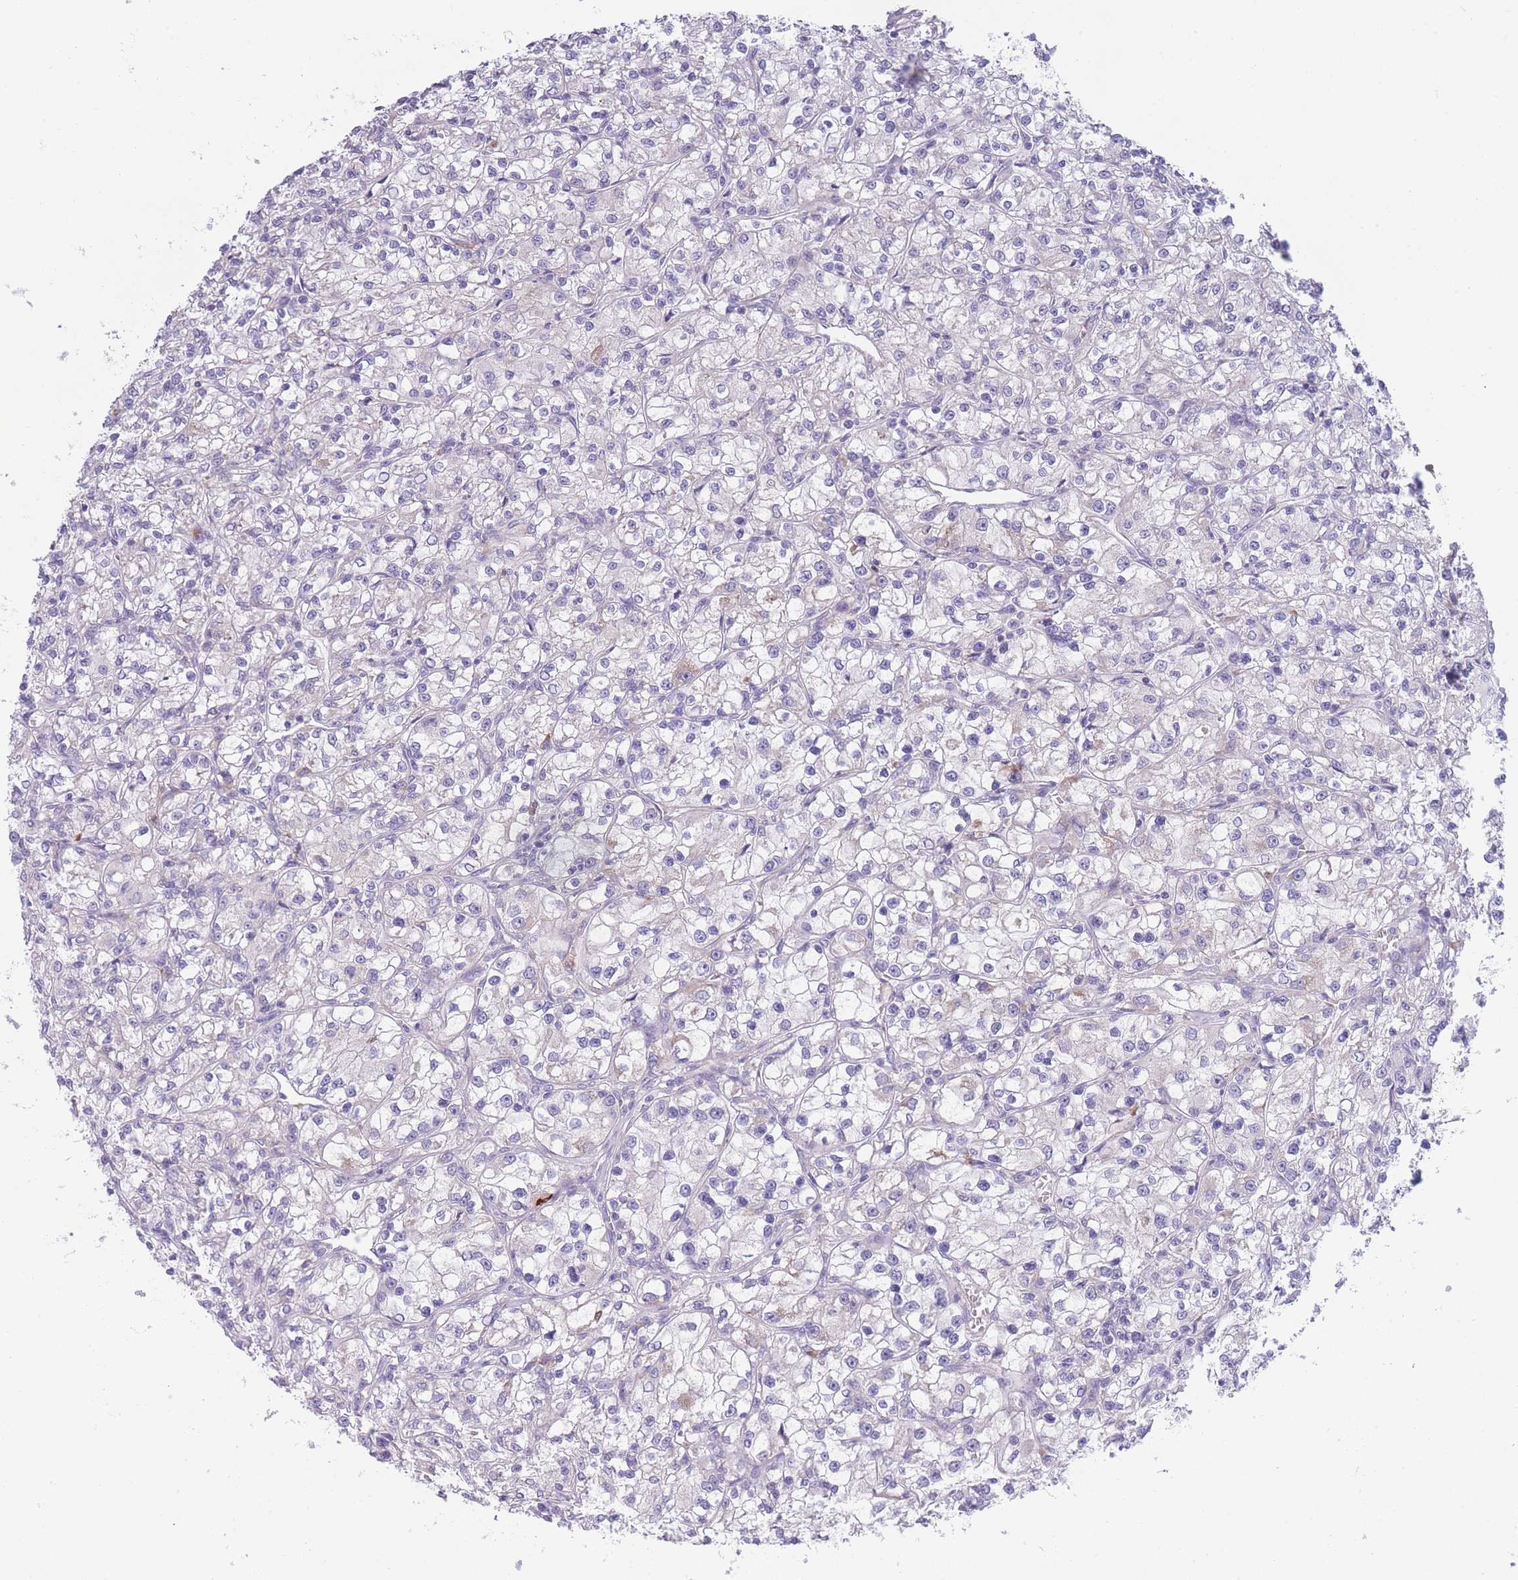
{"staining": {"intensity": "negative", "quantity": "none", "location": "none"}, "tissue": "renal cancer", "cell_type": "Tumor cells", "image_type": "cancer", "snomed": [{"axis": "morphology", "description": "Adenocarcinoma, NOS"}, {"axis": "topography", "description": "Kidney"}], "caption": "There is no significant positivity in tumor cells of adenocarcinoma (renal).", "gene": "NDUFAF6", "patient": {"sex": "female", "age": 59}}